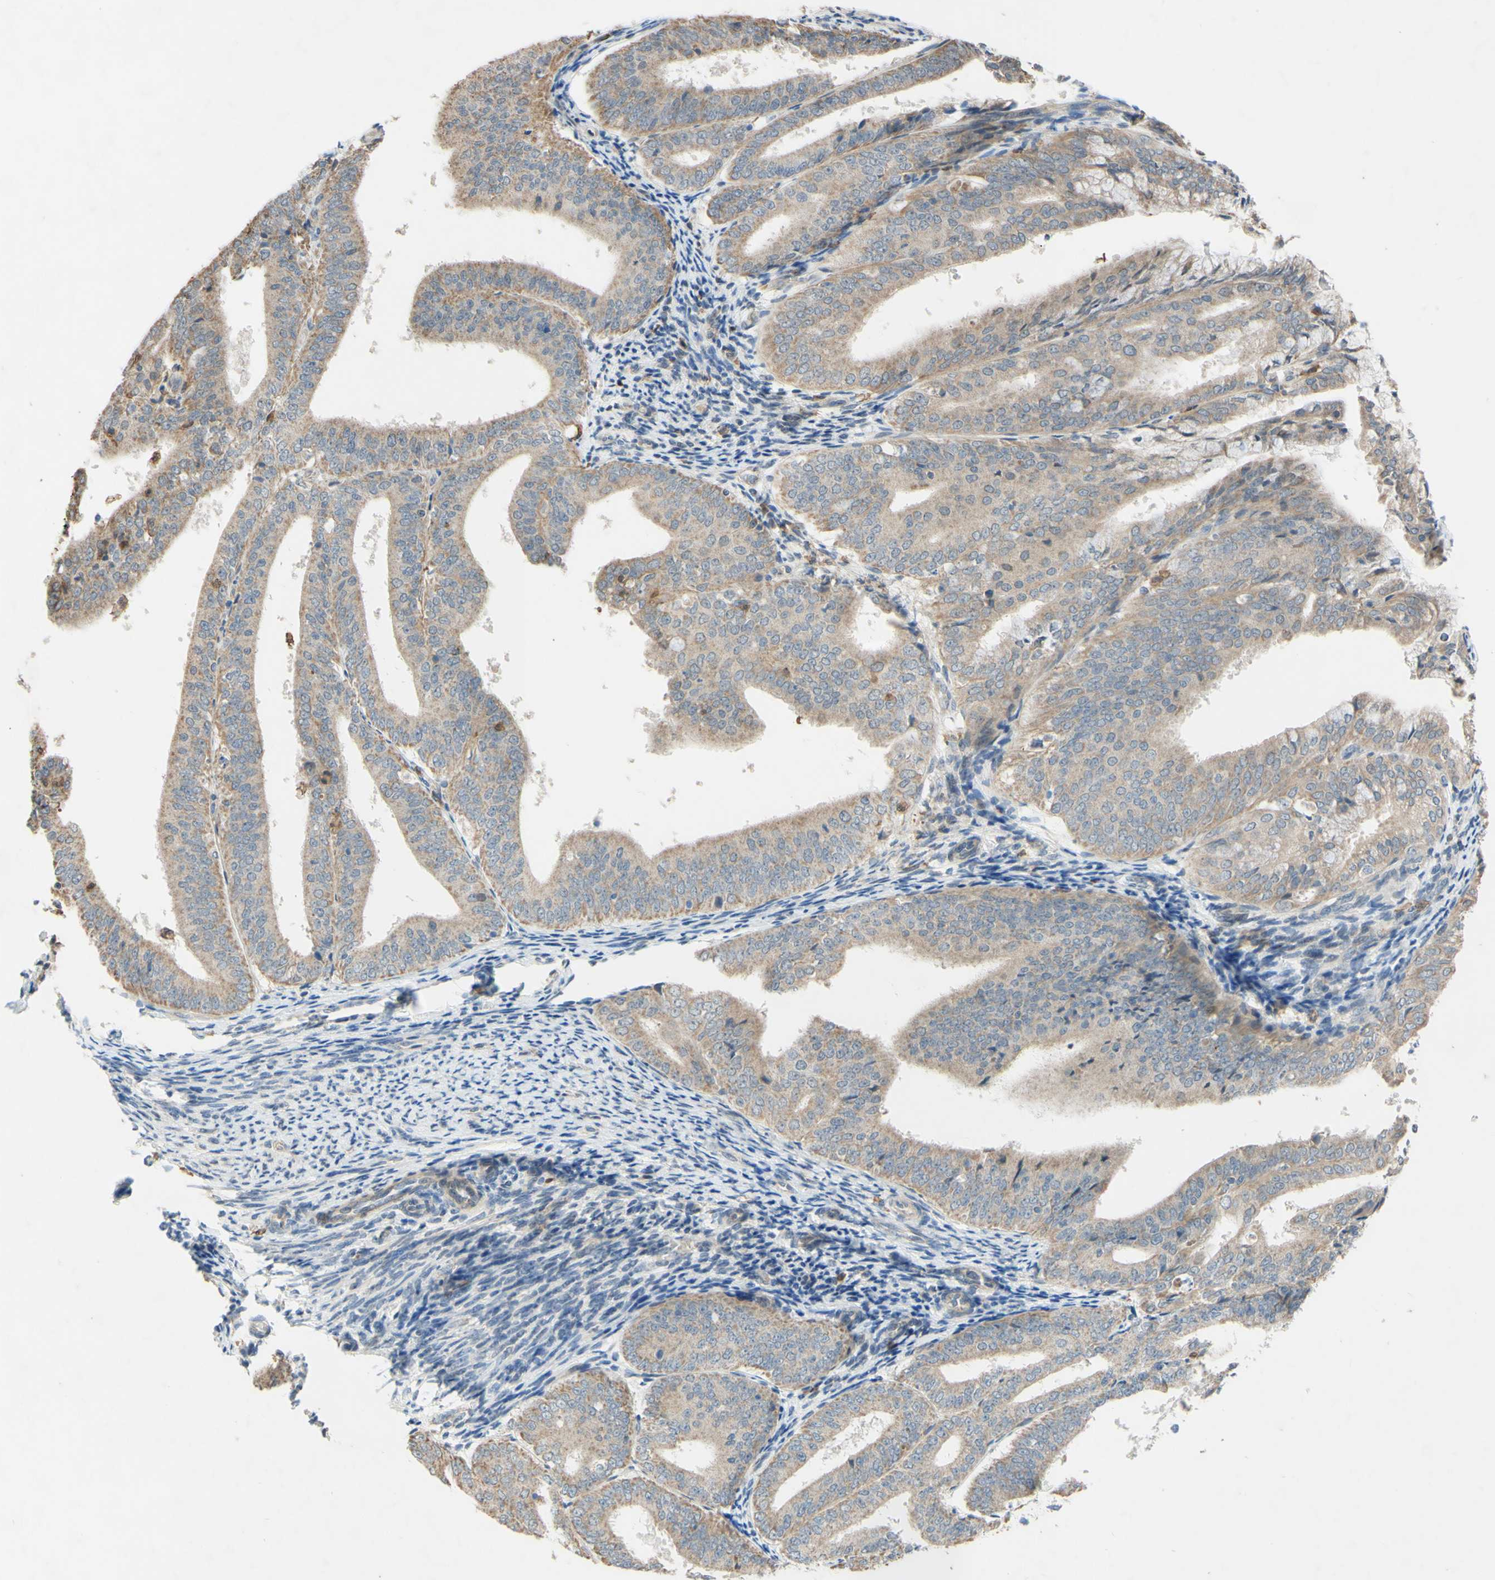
{"staining": {"intensity": "moderate", "quantity": ">75%", "location": "cytoplasmic/membranous"}, "tissue": "endometrial cancer", "cell_type": "Tumor cells", "image_type": "cancer", "snomed": [{"axis": "morphology", "description": "Adenocarcinoma, NOS"}, {"axis": "topography", "description": "Endometrium"}], "caption": "Immunohistochemical staining of endometrial cancer (adenocarcinoma) reveals medium levels of moderate cytoplasmic/membranous positivity in approximately >75% of tumor cells. The protein of interest is stained brown, and the nuclei are stained in blue (DAB IHC with brightfield microscopy, high magnification).", "gene": "GATA1", "patient": {"sex": "female", "age": 63}}